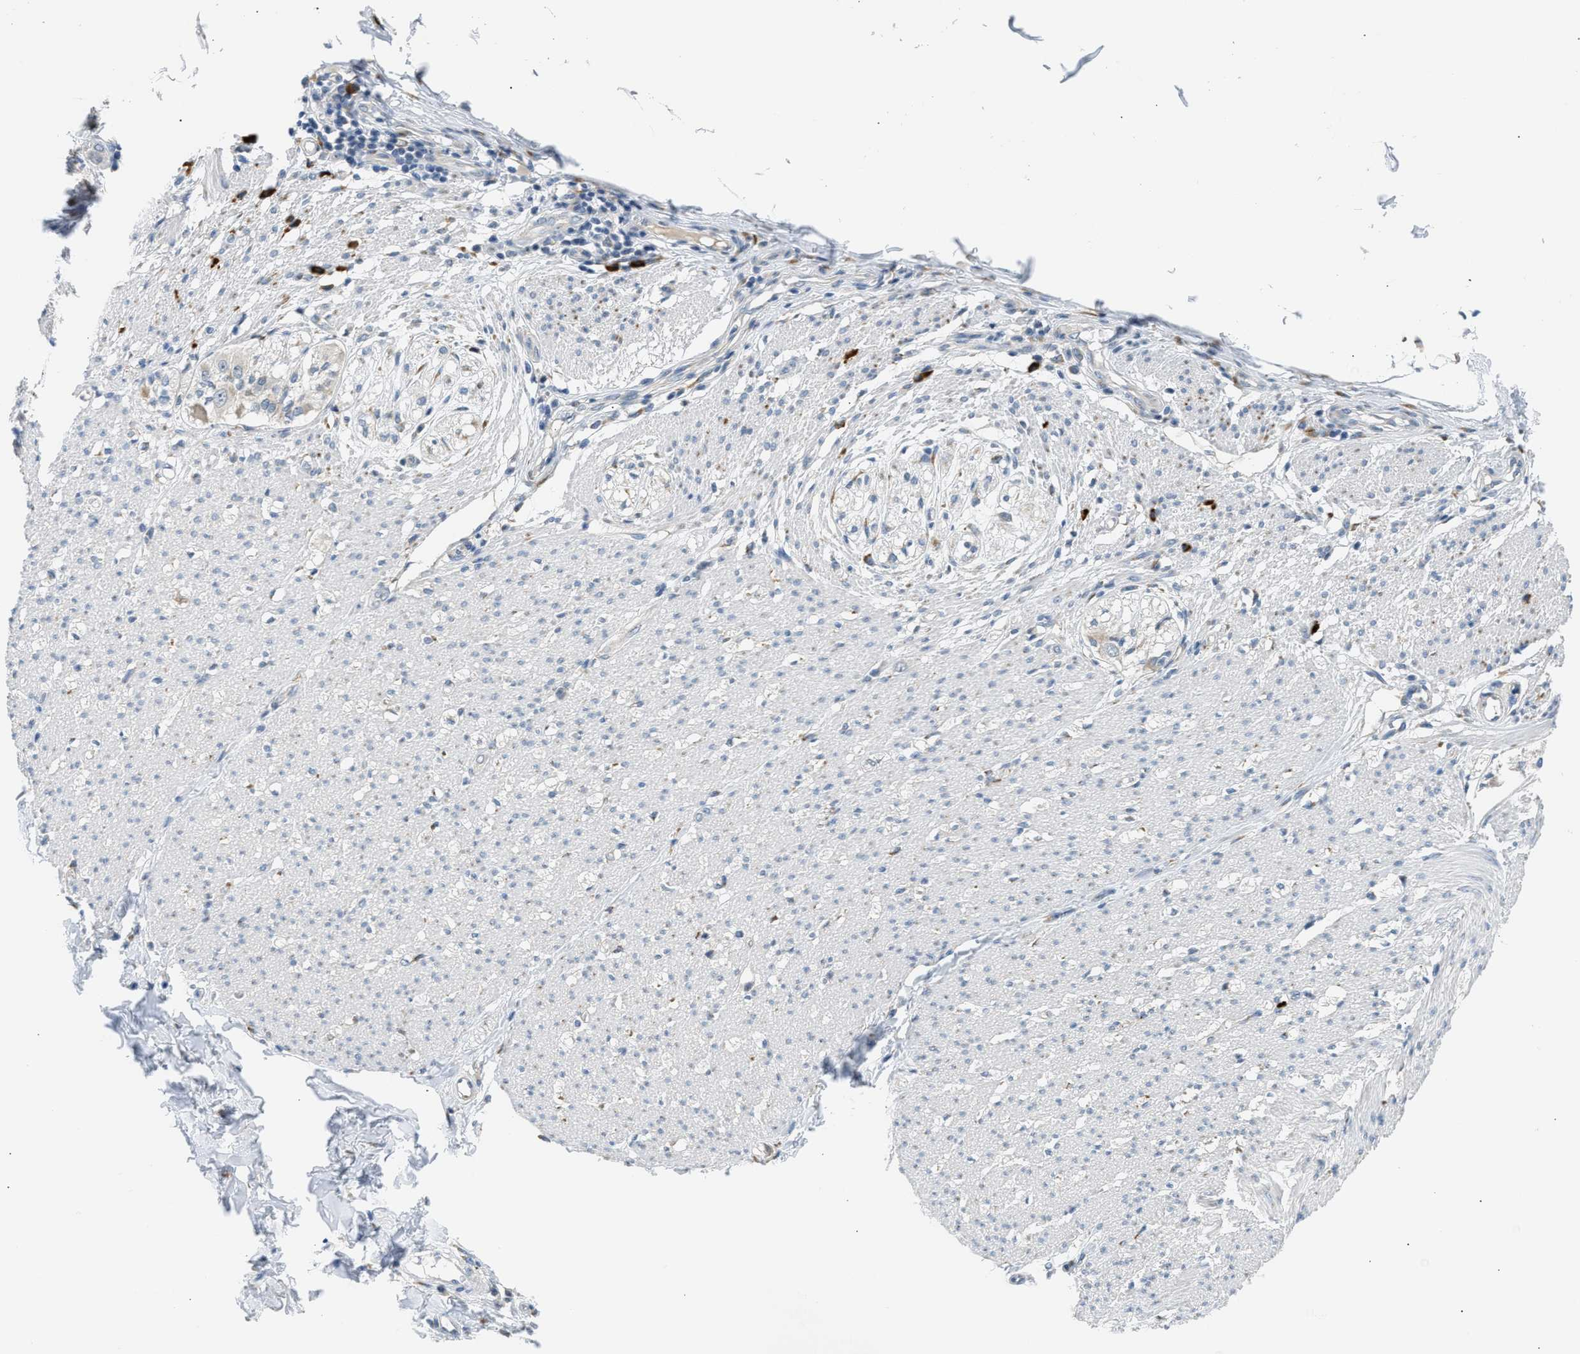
{"staining": {"intensity": "negative", "quantity": "none", "location": "none"}, "tissue": "smooth muscle", "cell_type": "Smooth muscle cells", "image_type": "normal", "snomed": [{"axis": "morphology", "description": "Normal tissue, NOS"}, {"axis": "morphology", "description": "Adenocarcinoma, NOS"}, {"axis": "topography", "description": "Colon"}, {"axis": "topography", "description": "Peripheral nerve tissue"}], "caption": "Immunohistochemistry of unremarkable human smooth muscle demonstrates no expression in smooth muscle cells.", "gene": "KCNC2", "patient": {"sex": "male", "age": 14}}